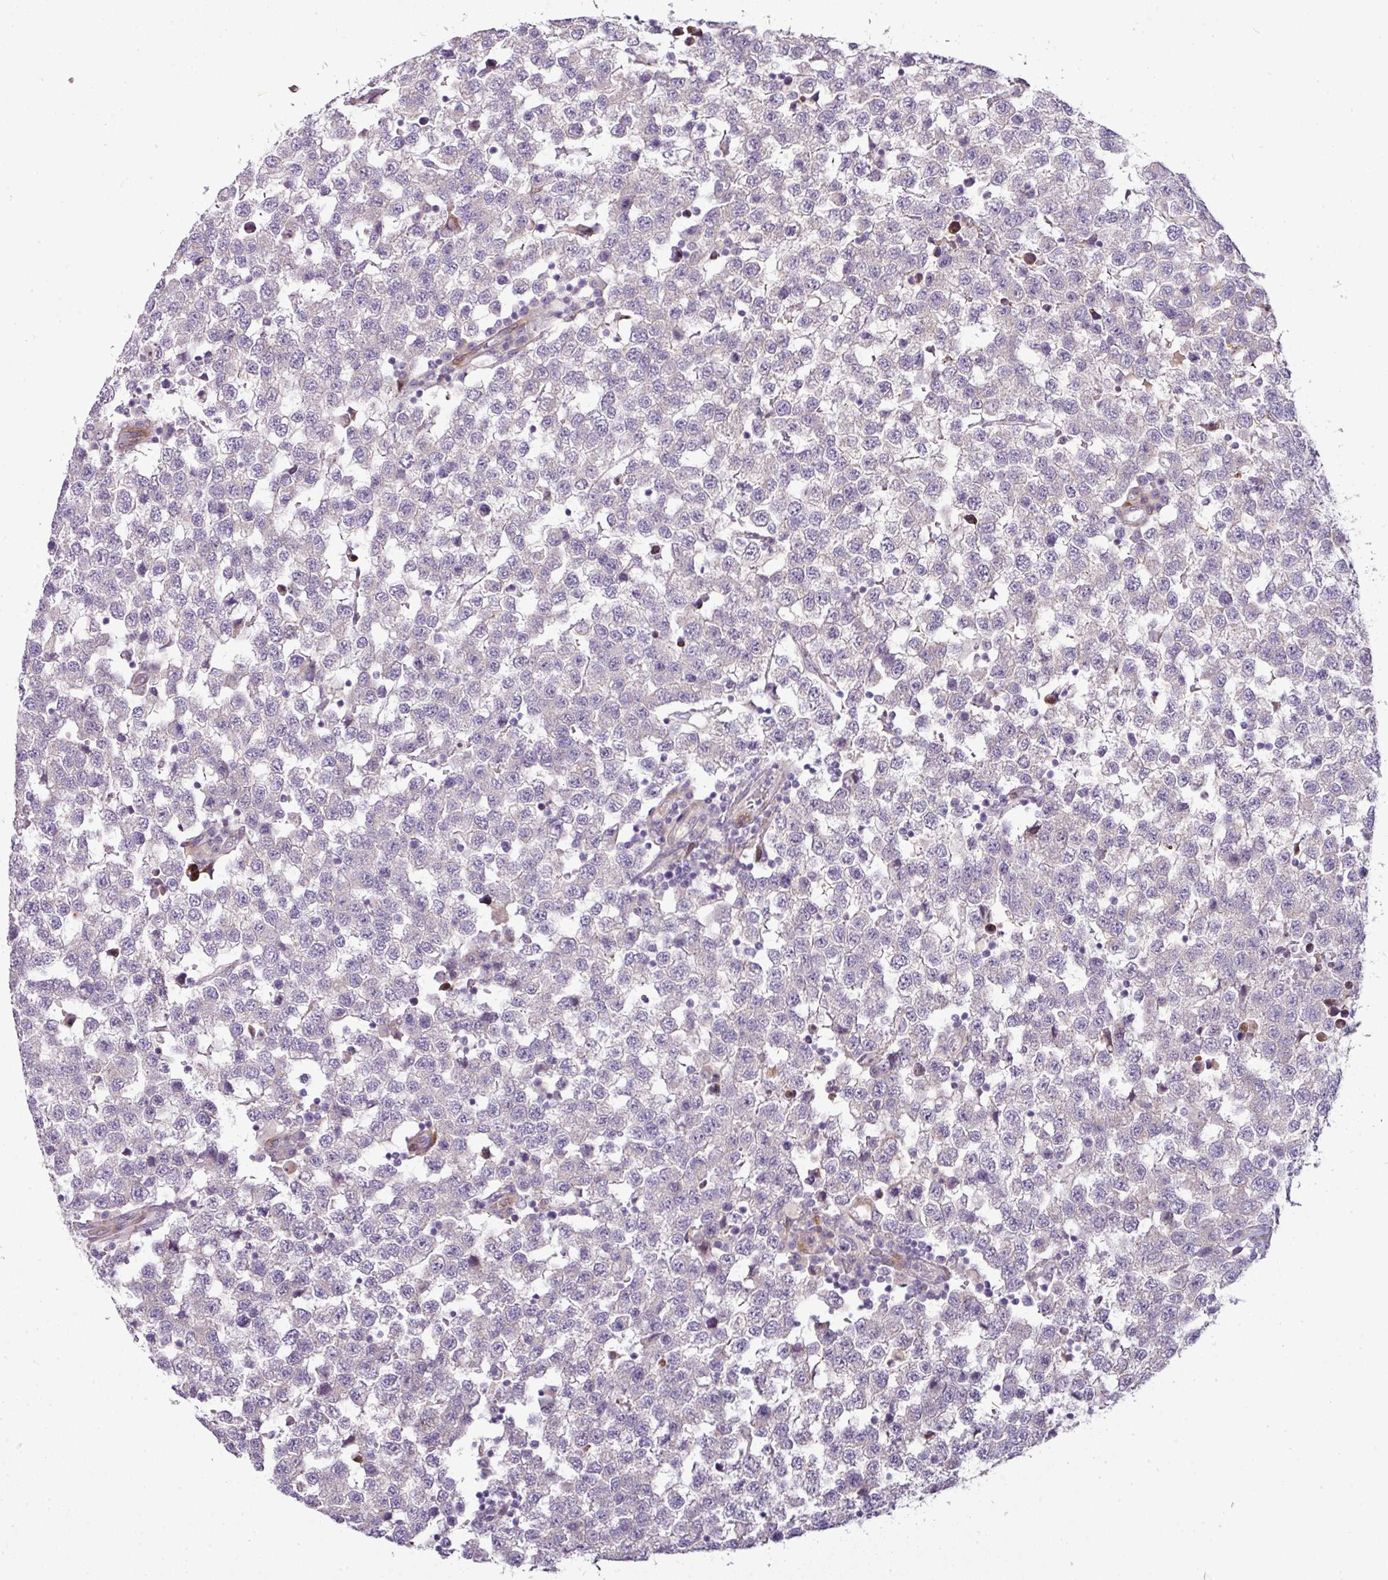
{"staining": {"intensity": "negative", "quantity": "none", "location": "none"}, "tissue": "testis cancer", "cell_type": "Tumor cells", "image_type": "cancer", "snomed": [{"axis": "morphology", "description": "Seminoma, NOS"}, {"axis": "topography", "description": "Testis"}], "caption": "Immunohistochemical staining of testis cancer shows no significant expression in tumor cells.", "gene": "ATP6V1F", "patient": {"sex": "male", "age": 34}}